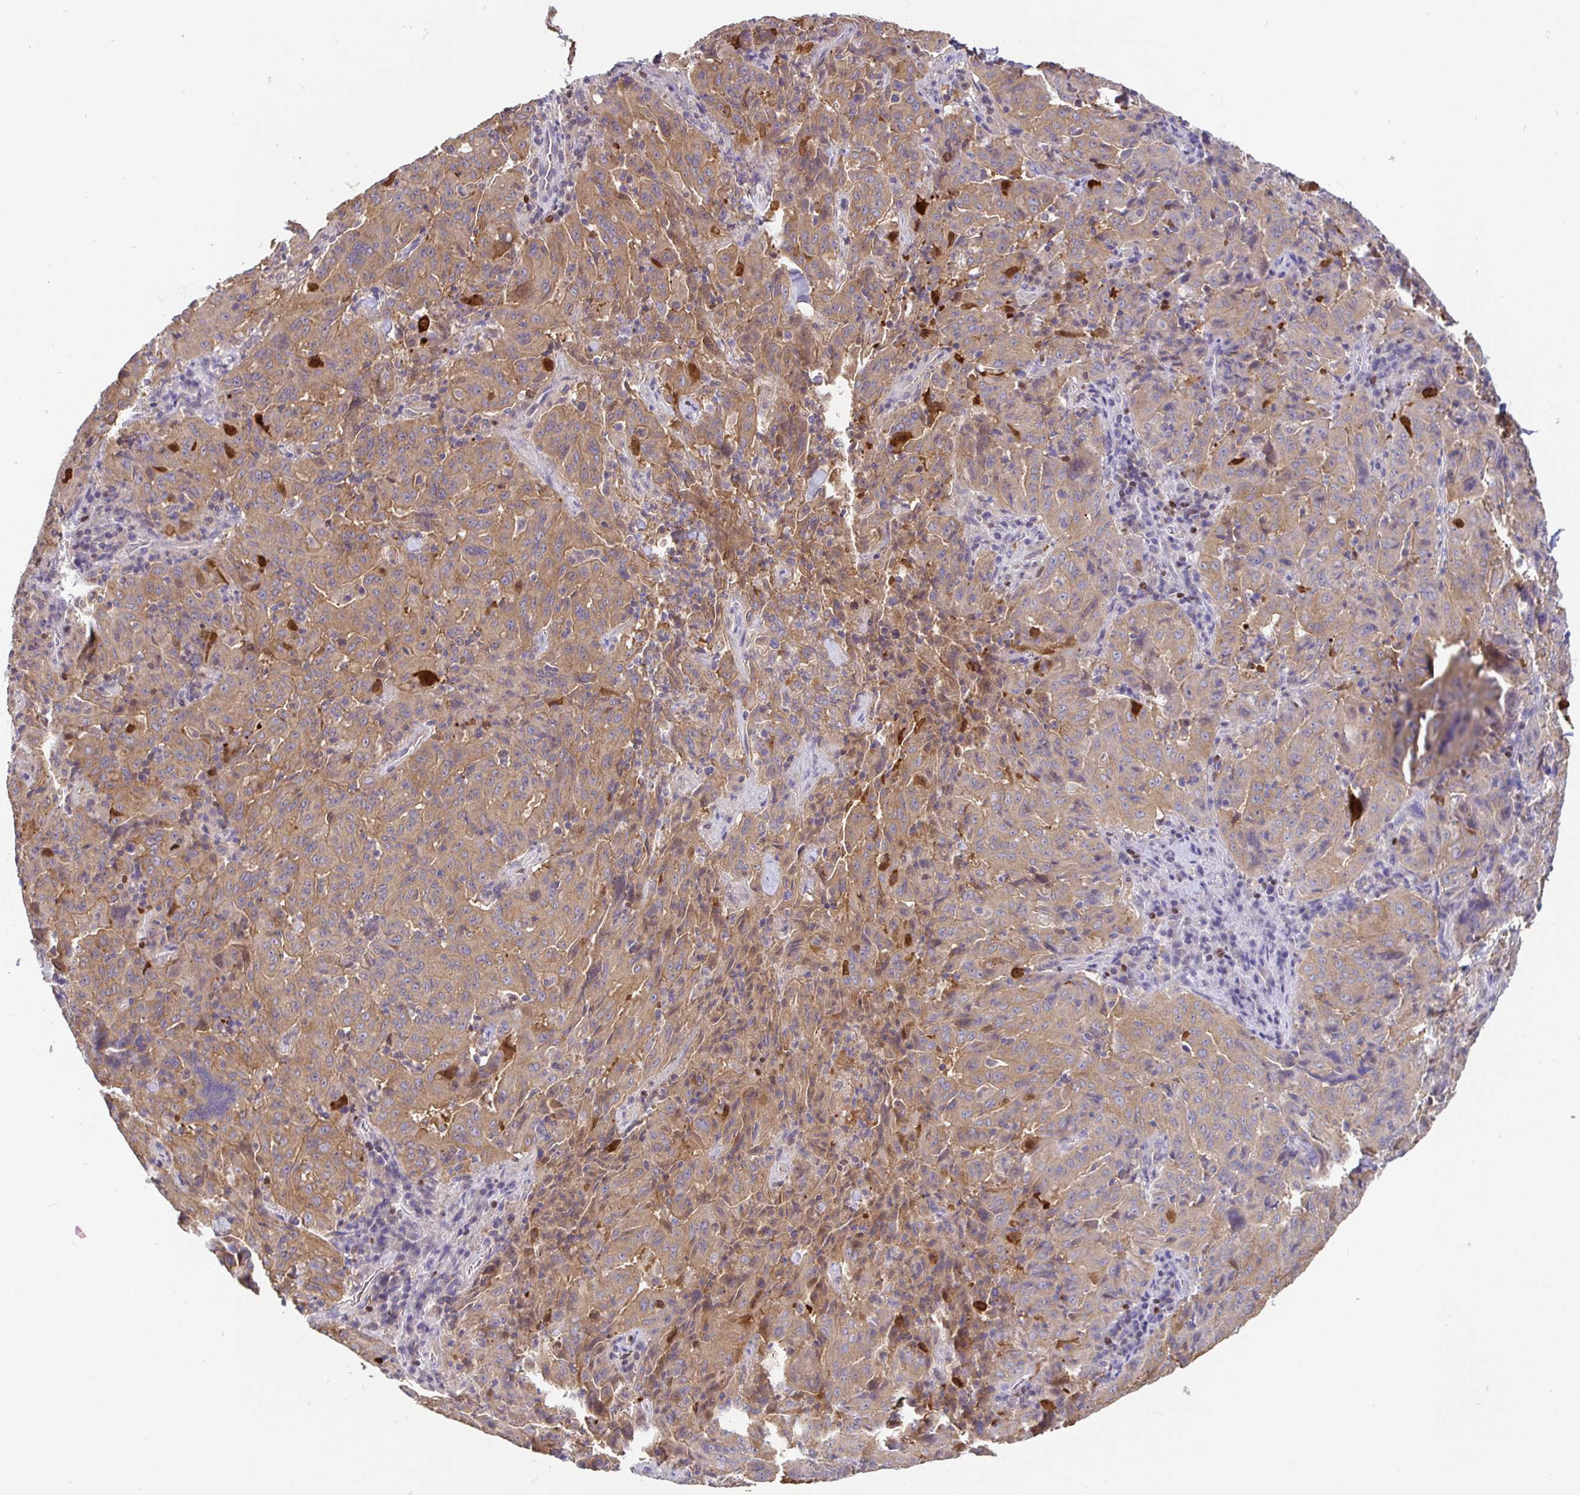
{"staining": {"intensity": "moderate", "quantity": ">75%", "location": "cytoplasmic/membranous"}, "tissue": "pancreatic cancer", "cell_type": "Tumor cells", "image_type": "cancer", "snomed": [{"axis": "morphology", "description": "Adenocarcinoma, NOS"}, {"axis": "topography", "description": "Pancreas"}], "caption": "Immunohistochemical staining of human pancreatic adenocarcinoma exhibits medium levels of moderate cytoplasmic/membranous expression in approximately >75% of tumor cells. The staining is performed using DAB (3,3'-diaminobenzidine) brown chromogen to label protein expression. The nuclei are counter-stained blue using hematoxylin.", "gene": "SATB1", "patient": {"sex": "male", "age": 63}}